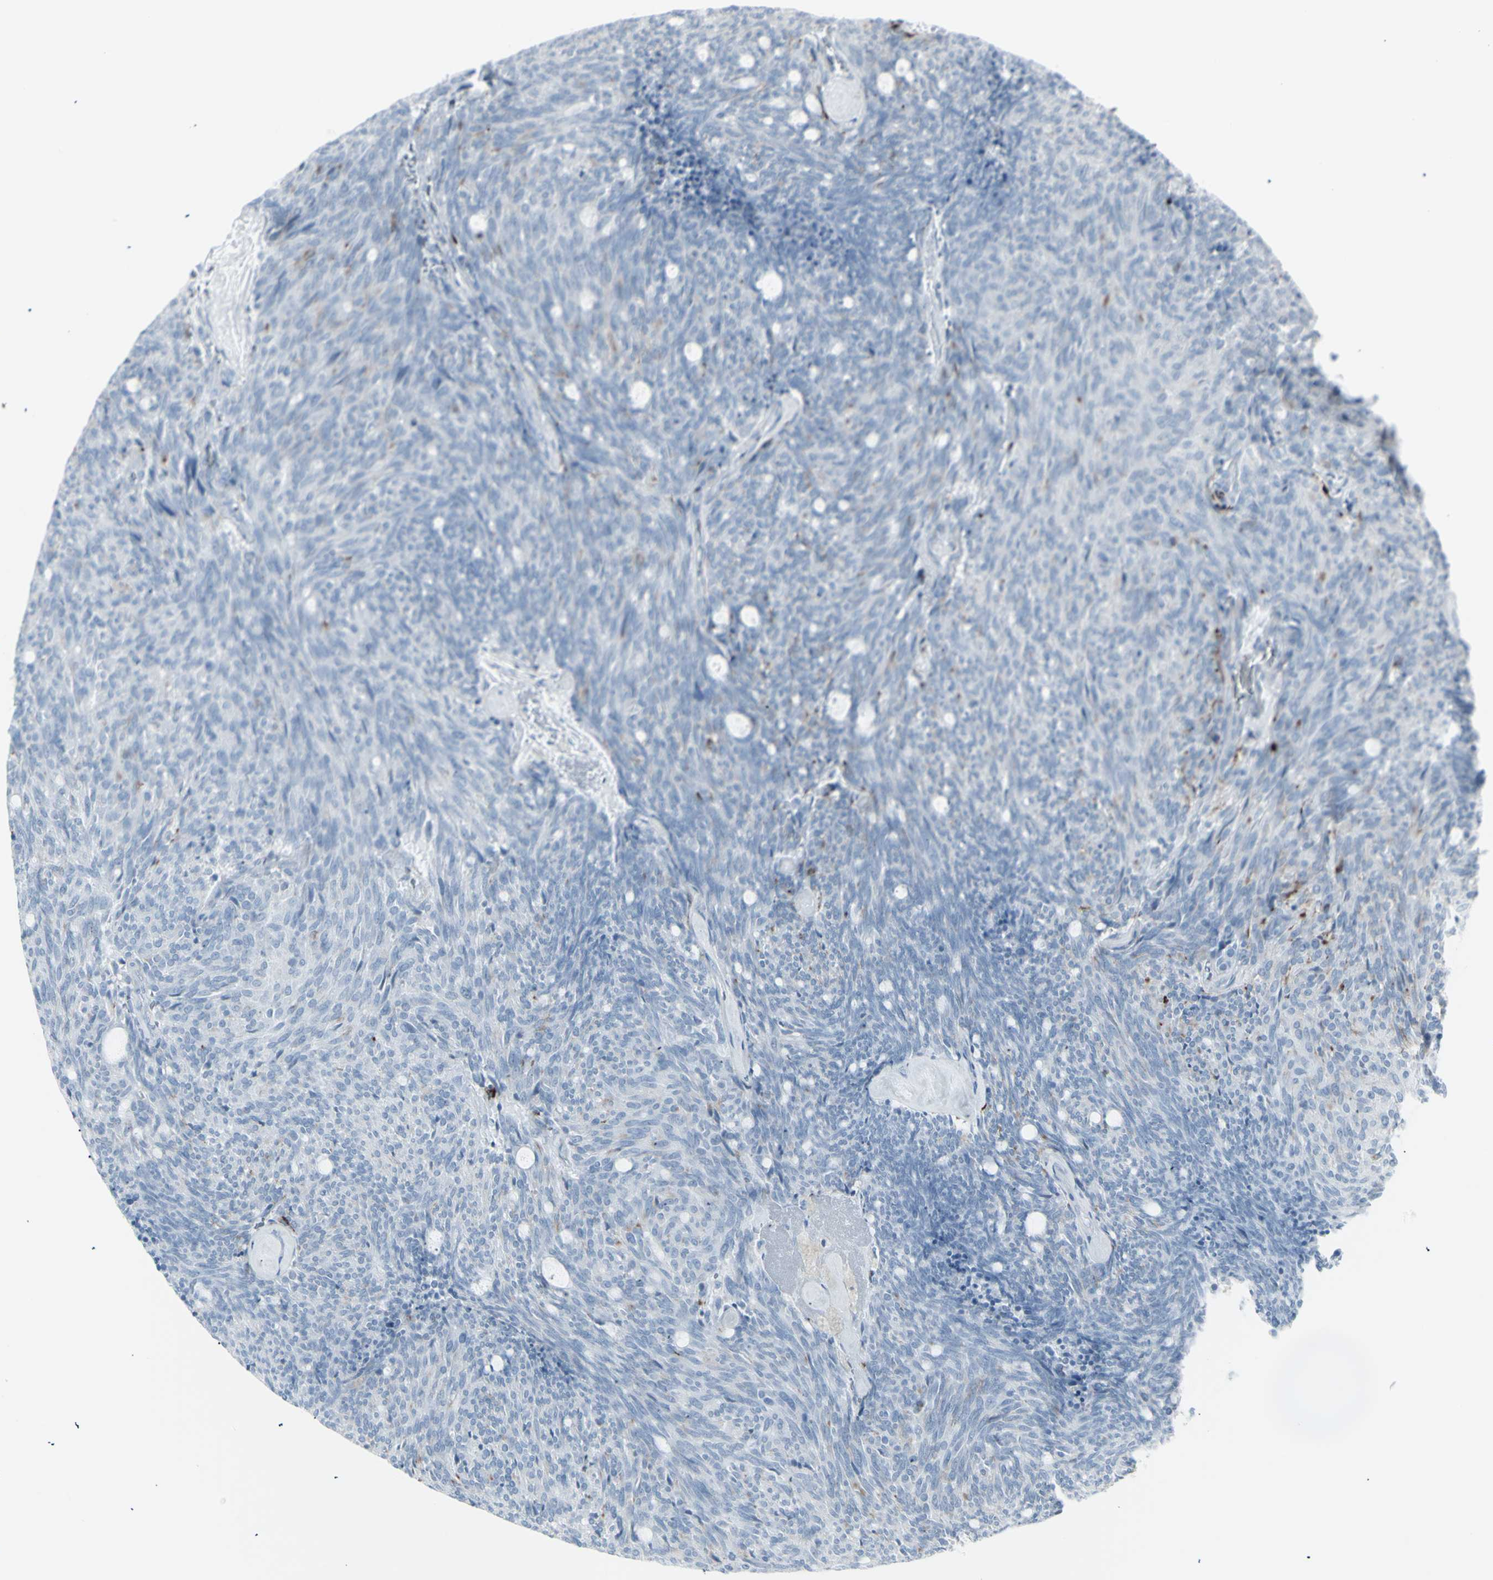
{"staining": {"intensity": "negative", "quantity": "none", "location": "none"}, "tissue": "carcinoid", "cell_type": "Tumor cells", "image_type": "cancer", "snomed": [{"axis": "morphology", "description": "Carcinoid, malignant, NOS"}, {"axis": "topography", "description": "Pancreas"}], "caption": "A photomicrograph of human carcinoid is negative for staining in tumor cells. (Stains: DAB IHC with hematoxylin counter stain, Microscopy: brightfield microscopy at high magnification).", "gene": "YBX2", "patient": {"sex": "female", "age": 54}}